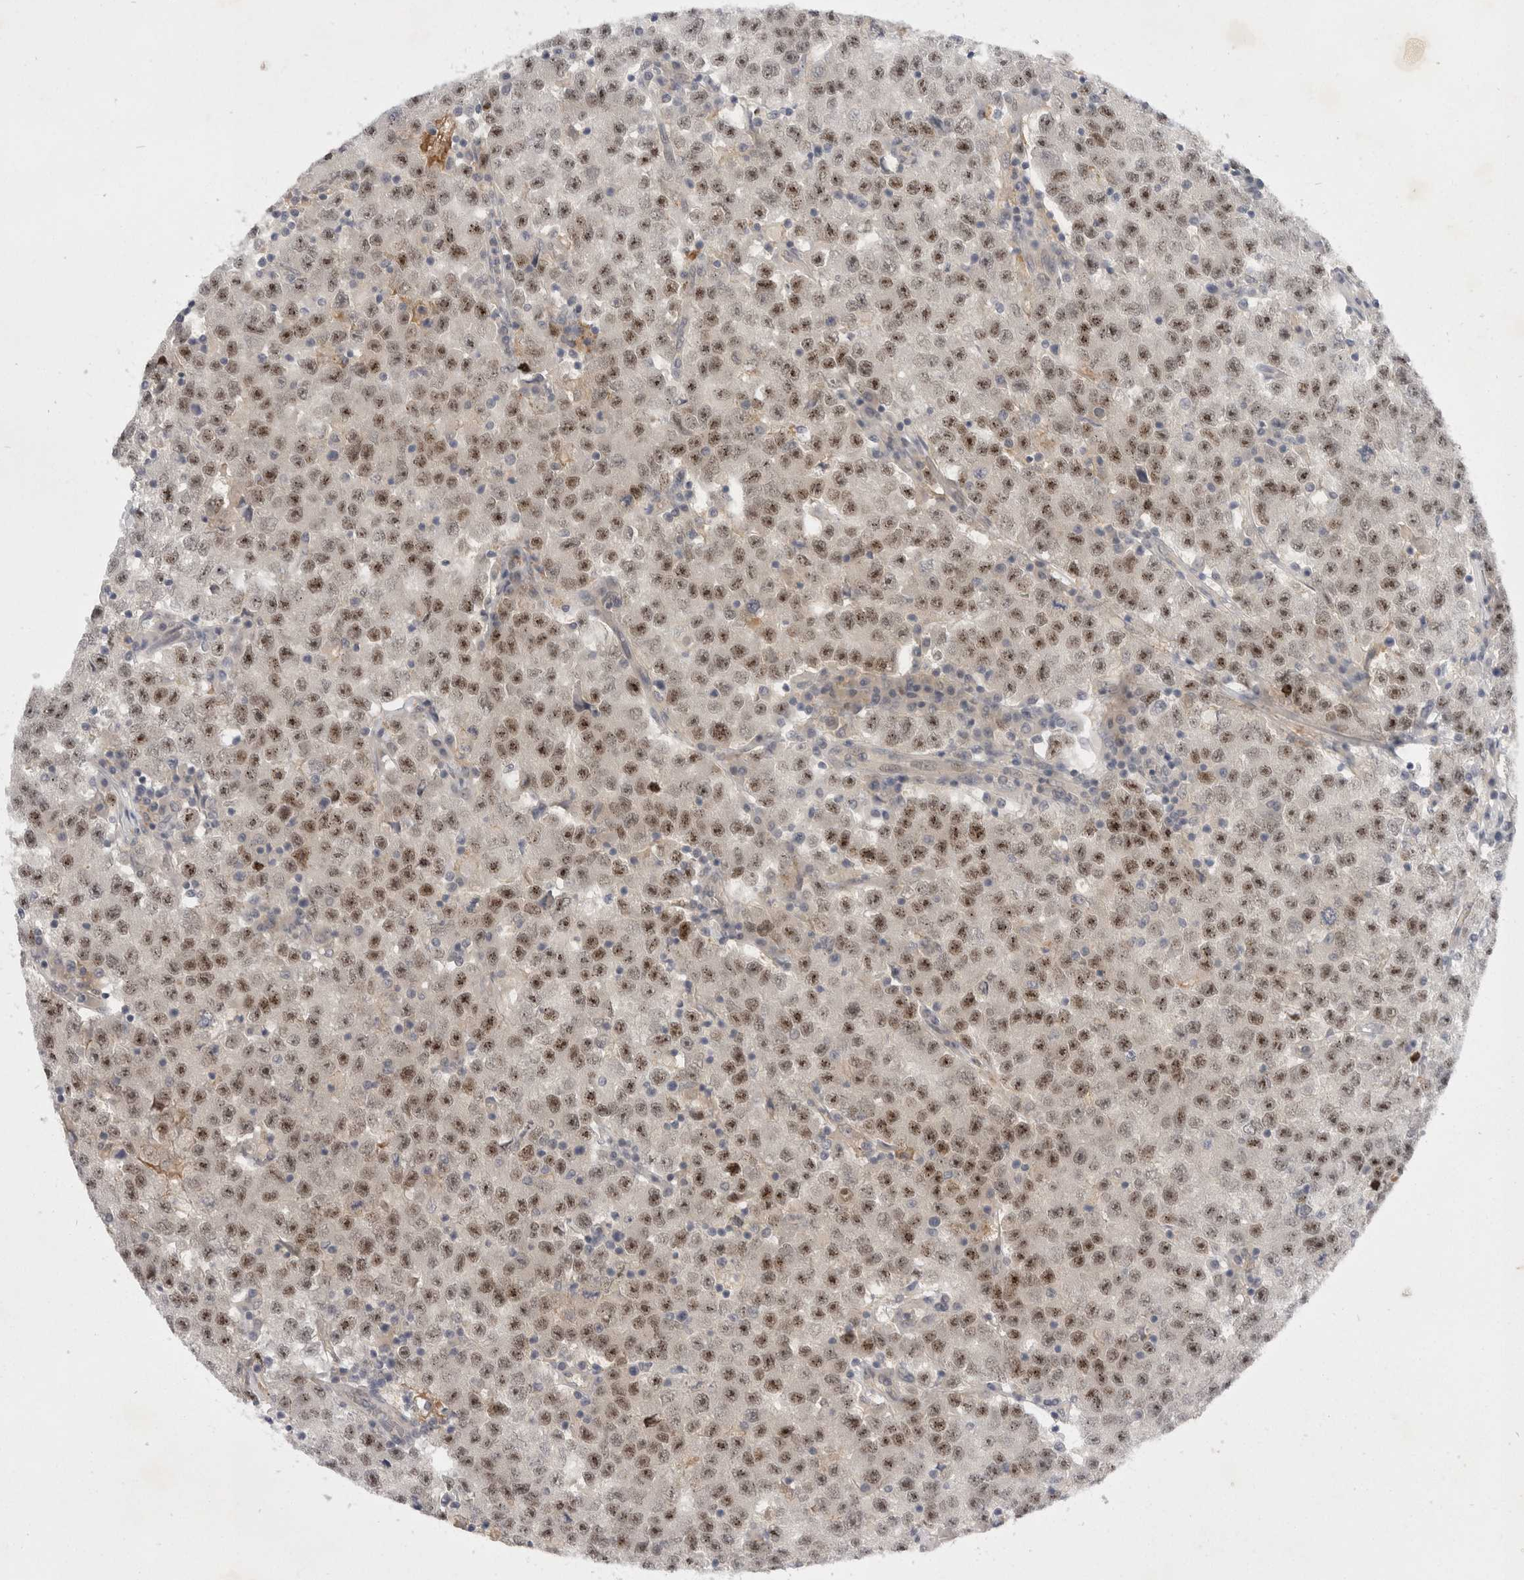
{"staining": {"intensity": "strong", "quantity": ">75%", "location": "nuclear"}, "tissue": "testis cancer", "cell_type": "Tumor cells", "image_type": "cancer", "snomed": [{"axis": "morphology", "description": "Seminoma, NOS"}, {"axis": "topography", "description": "Testis"}], "caption": "High-power microscopy captured an immunohistochemistry (IHC) image of seminoma (testis), revealing strong nuclear staining in about >75% of tumor cells.", "gene": "TOM1L2", "patient": {"sex": "male", "age": 22}}